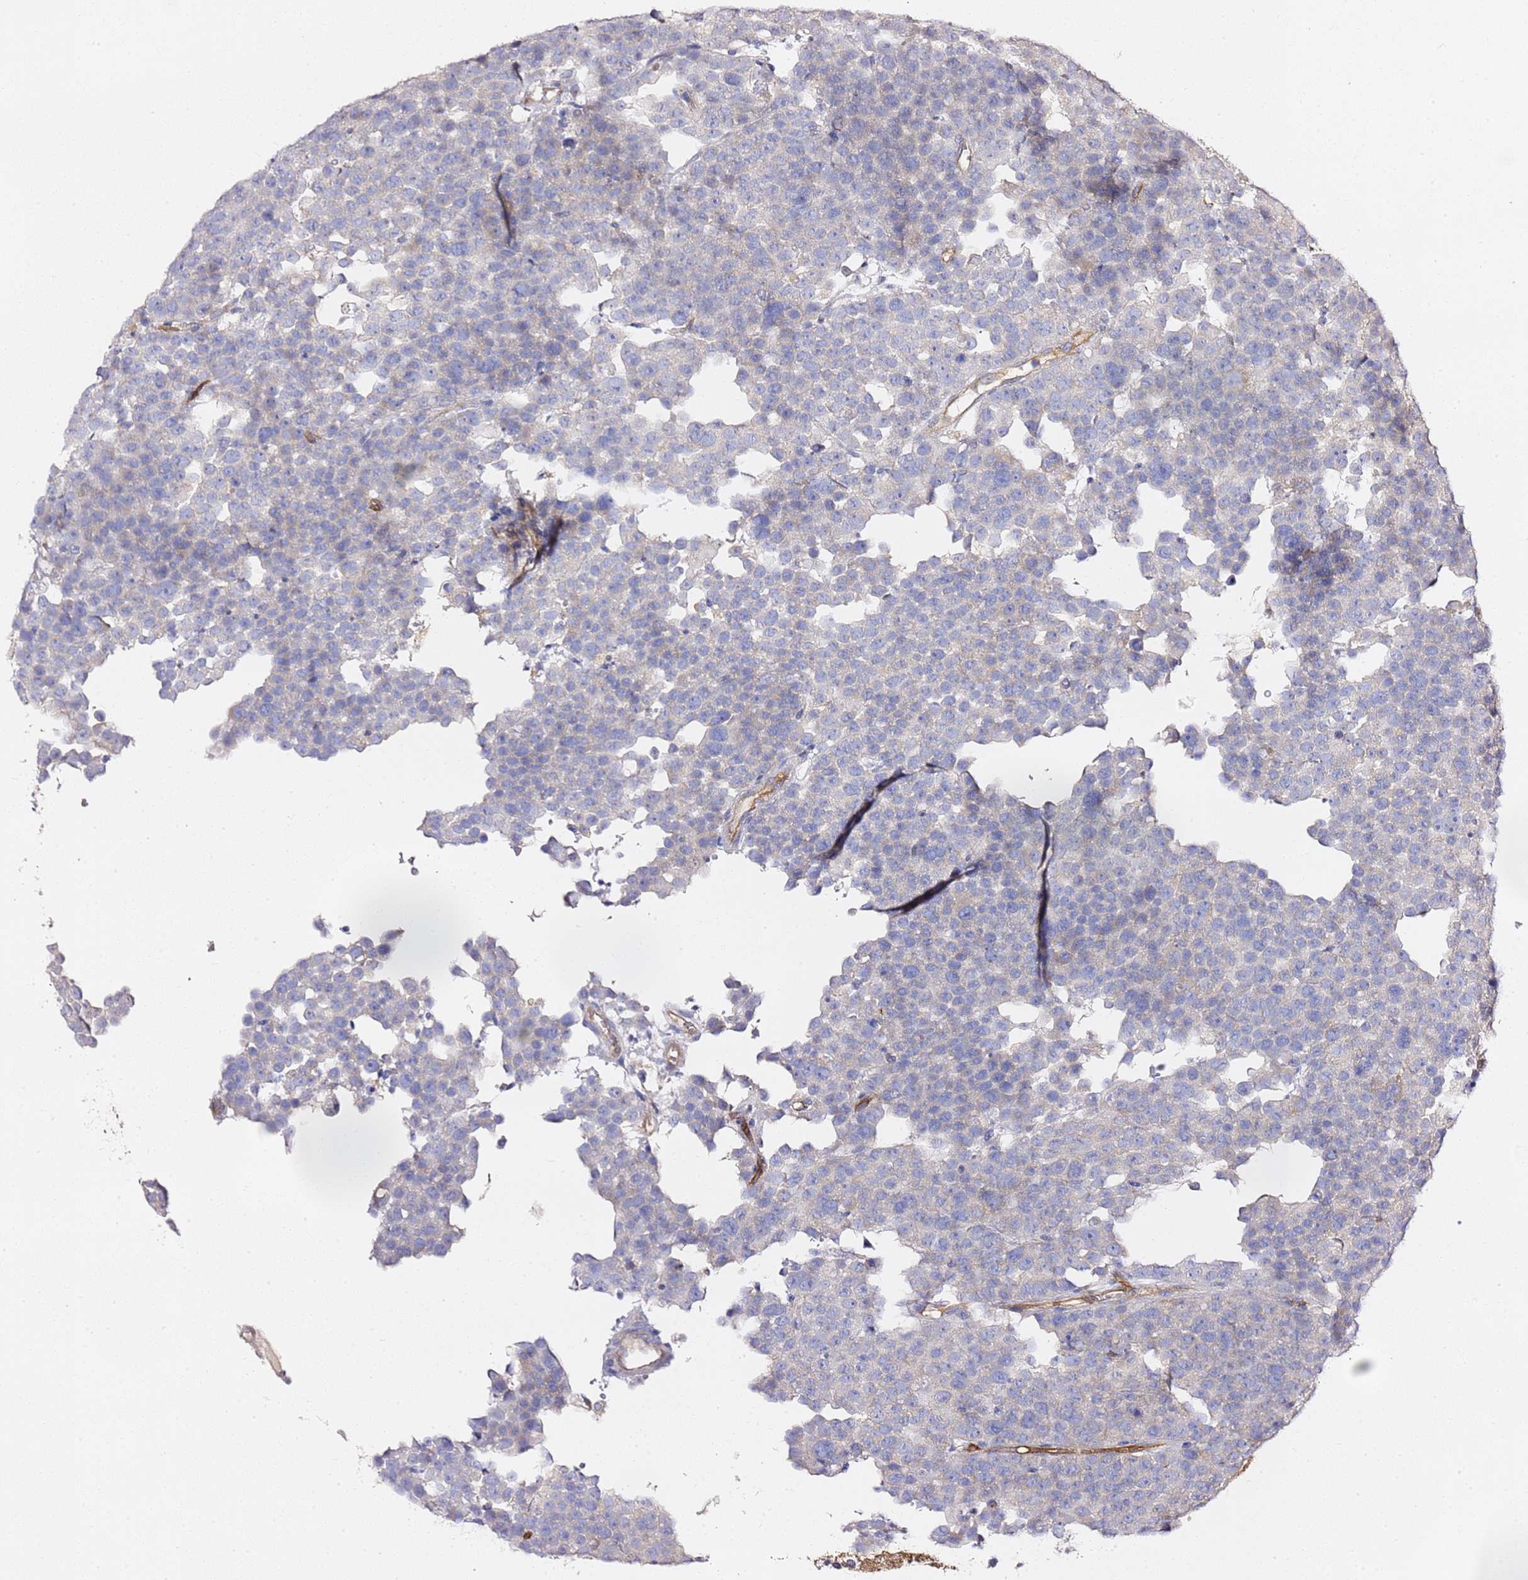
{"staining": {"intensity": "negative", "quantity": "none", "location": "none"}, "tissue": "testis cancer", "cell_type": "Tumor cells", "image_type": "cancer", "snomed": [{"axis": "morphology", "description": "Seminoma, NOS"}, {"axis": "topography", "description": "Testis"}], "caption": "IHC micrograph of neoplastic tissue: testis seminoma stained with DAB (3,3'-diaminobenzidine) reveals no significant protein positivity in tumor cells.", "gene": "KIF7", "patient": {"sex": "male", "age": 71}}